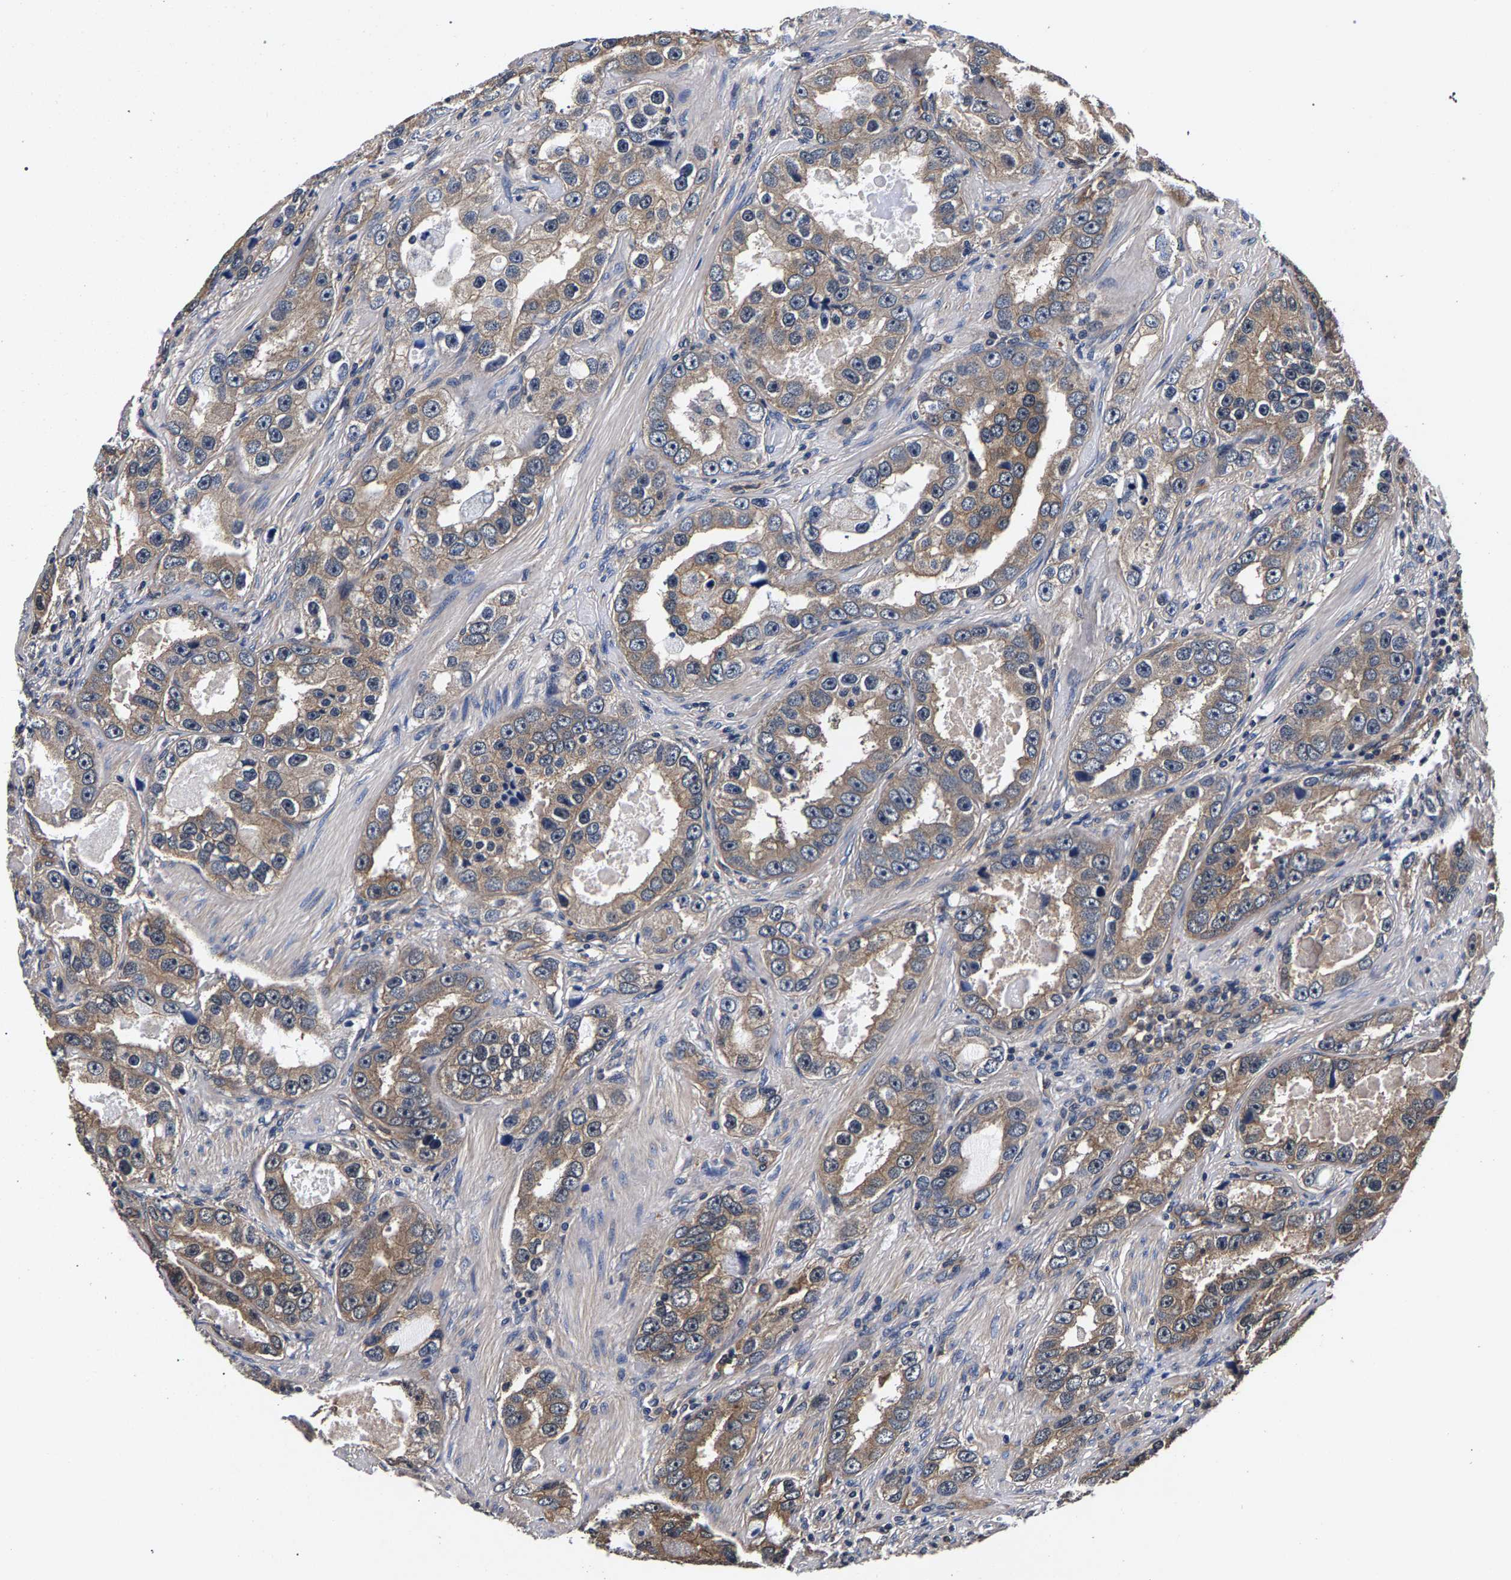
{"staining": {"intensity": "weak", "quantity": ">75%", "location": "cytoplasmic/membranous"}, "tissue": "prostate cancer", "cell_type": "Tumor cells", "image_type": "cancer", "snomed": [{"axis": "morphology", "description": "Adenocarcinoma, High grade"}, {"axis": "topography", "description": "Prostate"}], "caption": "IHC image of prostate cancer (high-grade adenocarcinoma) stained for a protein (brown), which displays low levels of weak cytoplasmic/membranous positivity in about >75% of tumor cells.", "gene": "MARCHF7", "patient": {"sex": "male", "age": 63}}